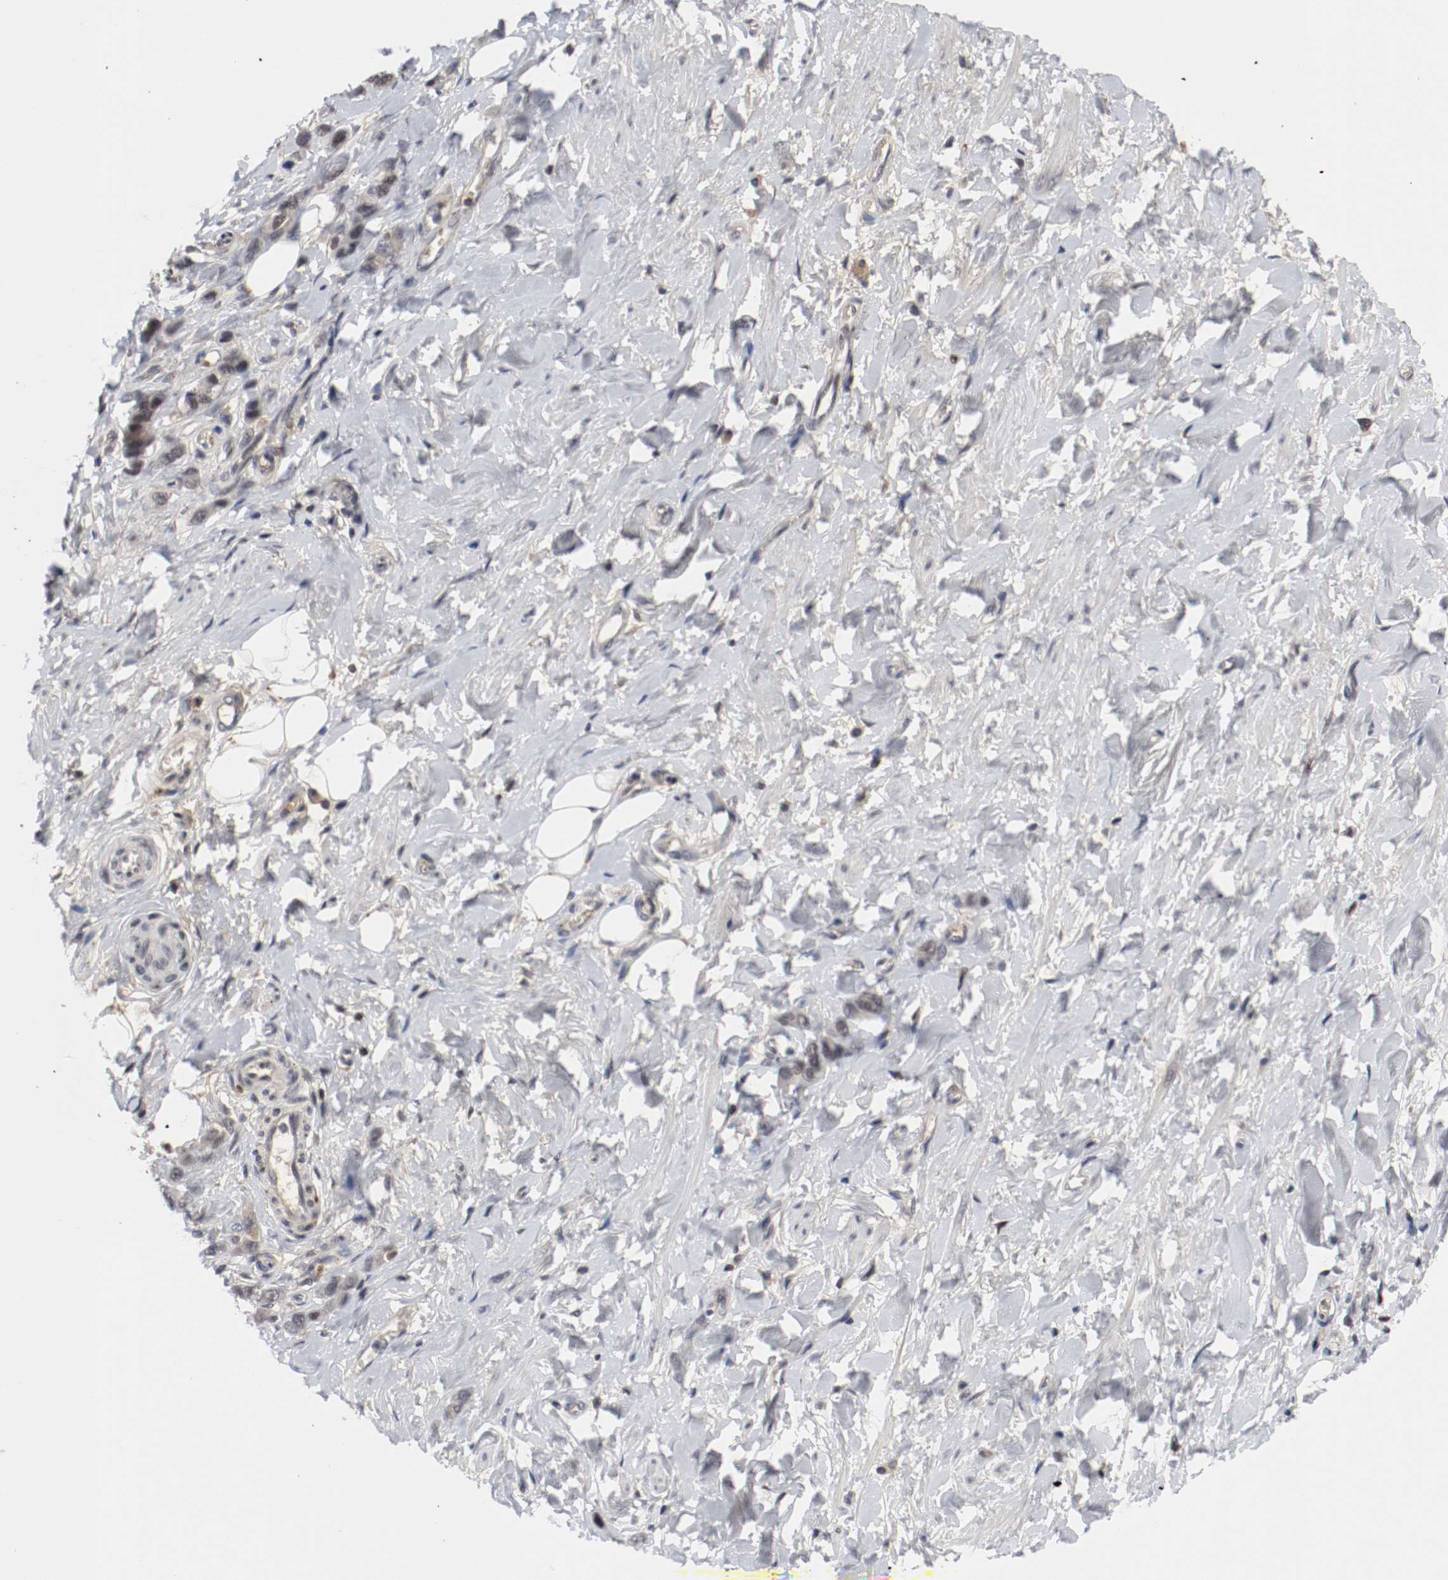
{"staining": {"intensity": "negative", "quantity": "none", "location": "none"}, "tissue": "stomach cancer", "cell_type": "Tumor cells", "image_type": "cancer", "snomed": [{"axis": "morphology", "description": "Adenocarcinoma, NOS"}, {"axis": "topography", "description": "Stomach"}], "caption": "Immunohistochemistry of human stomach cancer demonstrates no positivity in tumor cells.", "gene": "JUND", "patient": {"sex": "male", "age": 82}}